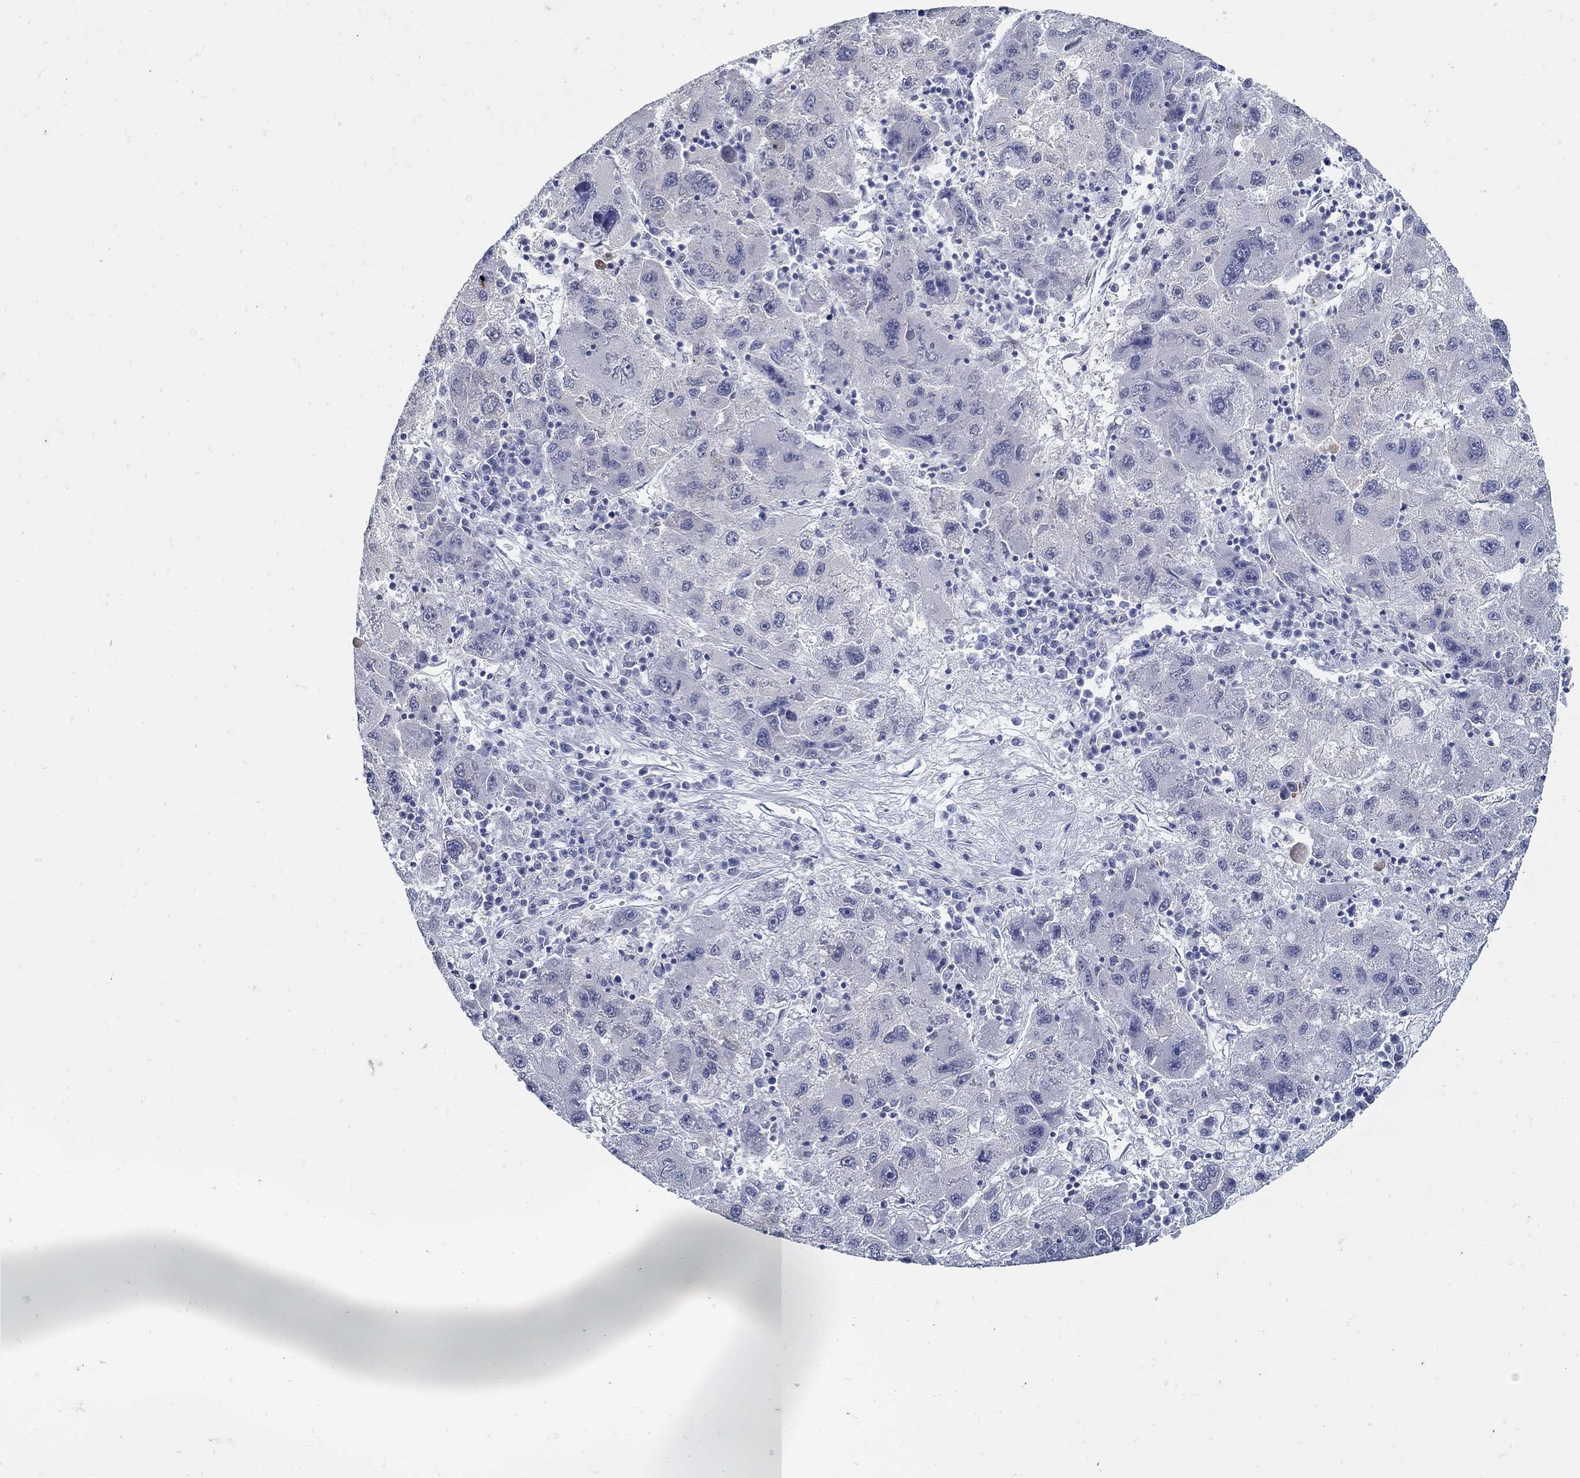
{"staining": {"intensity": "negative", "quantity": "none", "location": "none"}, "tissue": "liver cancer", "cell_type": "Tumor cells", "image_type": "cancer", "snomed": [{"axis": "morphology", "description": "Carcinoma, Hepatocellular, NOS"}, {"axis": "topography", "description": "Liver"}], "caption": "IHC image of neoplastic tissue: human liver cancer stained with DAB (3,3'-diaminobenzidine) demonstrates no significant protein positivity in tumor cells.", "gene": "USP29", "patient": {"sex": "male", "age": 75}}